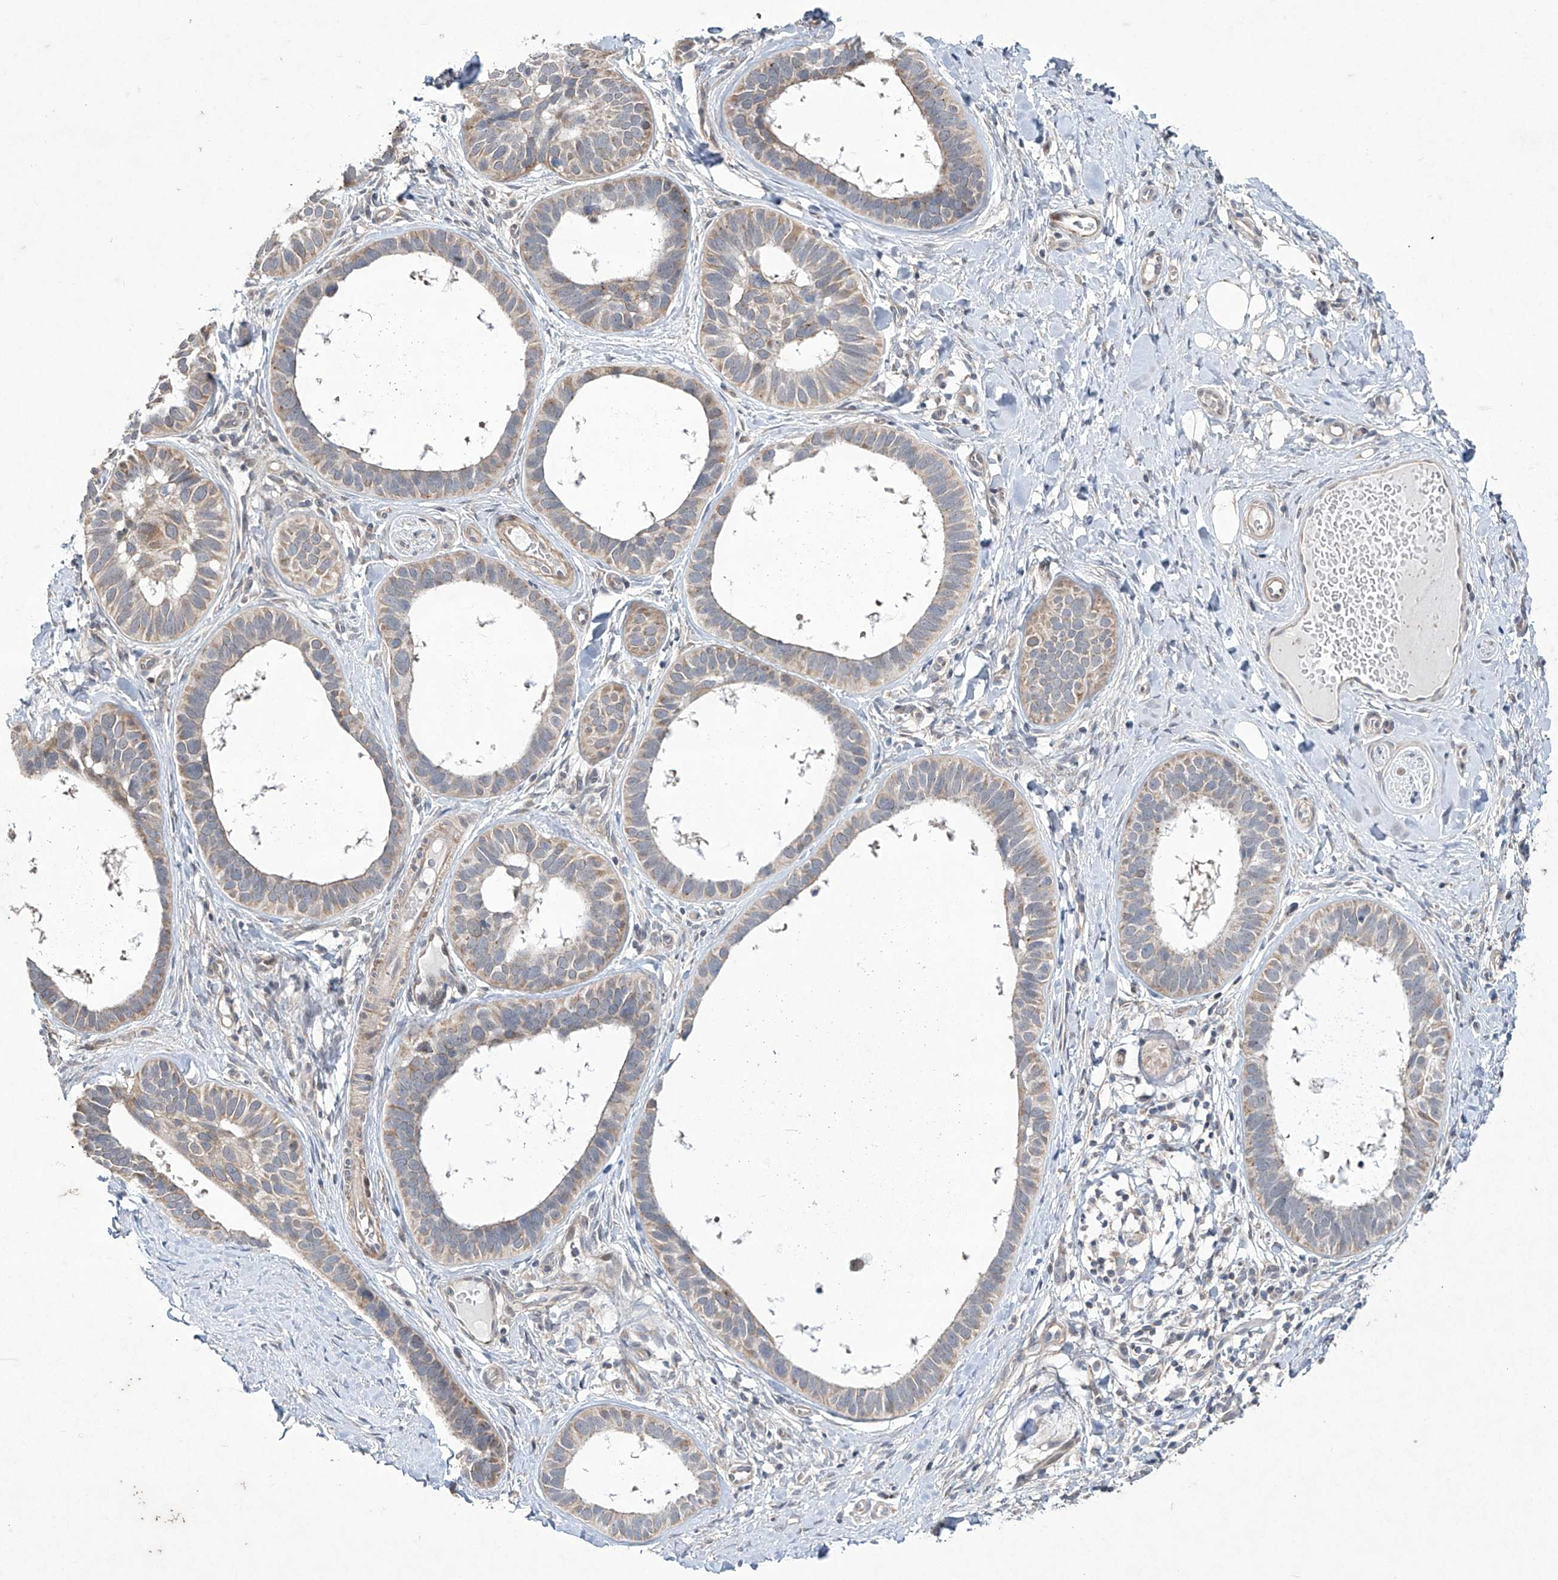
{"staining": {"intensity": "weak", "quantity": "25%-75%", "location": "cytoplasmic/membranous"}, "tissue": "skin cancer", "cell_type": "Tumor cells", "image_type": "cancer", "snomed": [{"axis": "morphology", "description": "Basal cell carcinoma"}, {"axis": "topography", "description": "Skin"}], "caption": "Basal cell carcinoma (skin) stained for a protein (brown) shows weak cytoplasmic/membranous positive positivity in approximately 25%-75% of tumor cells.", "gene": "TRIM60", "patient": {"sex": "male", "age": 62}}